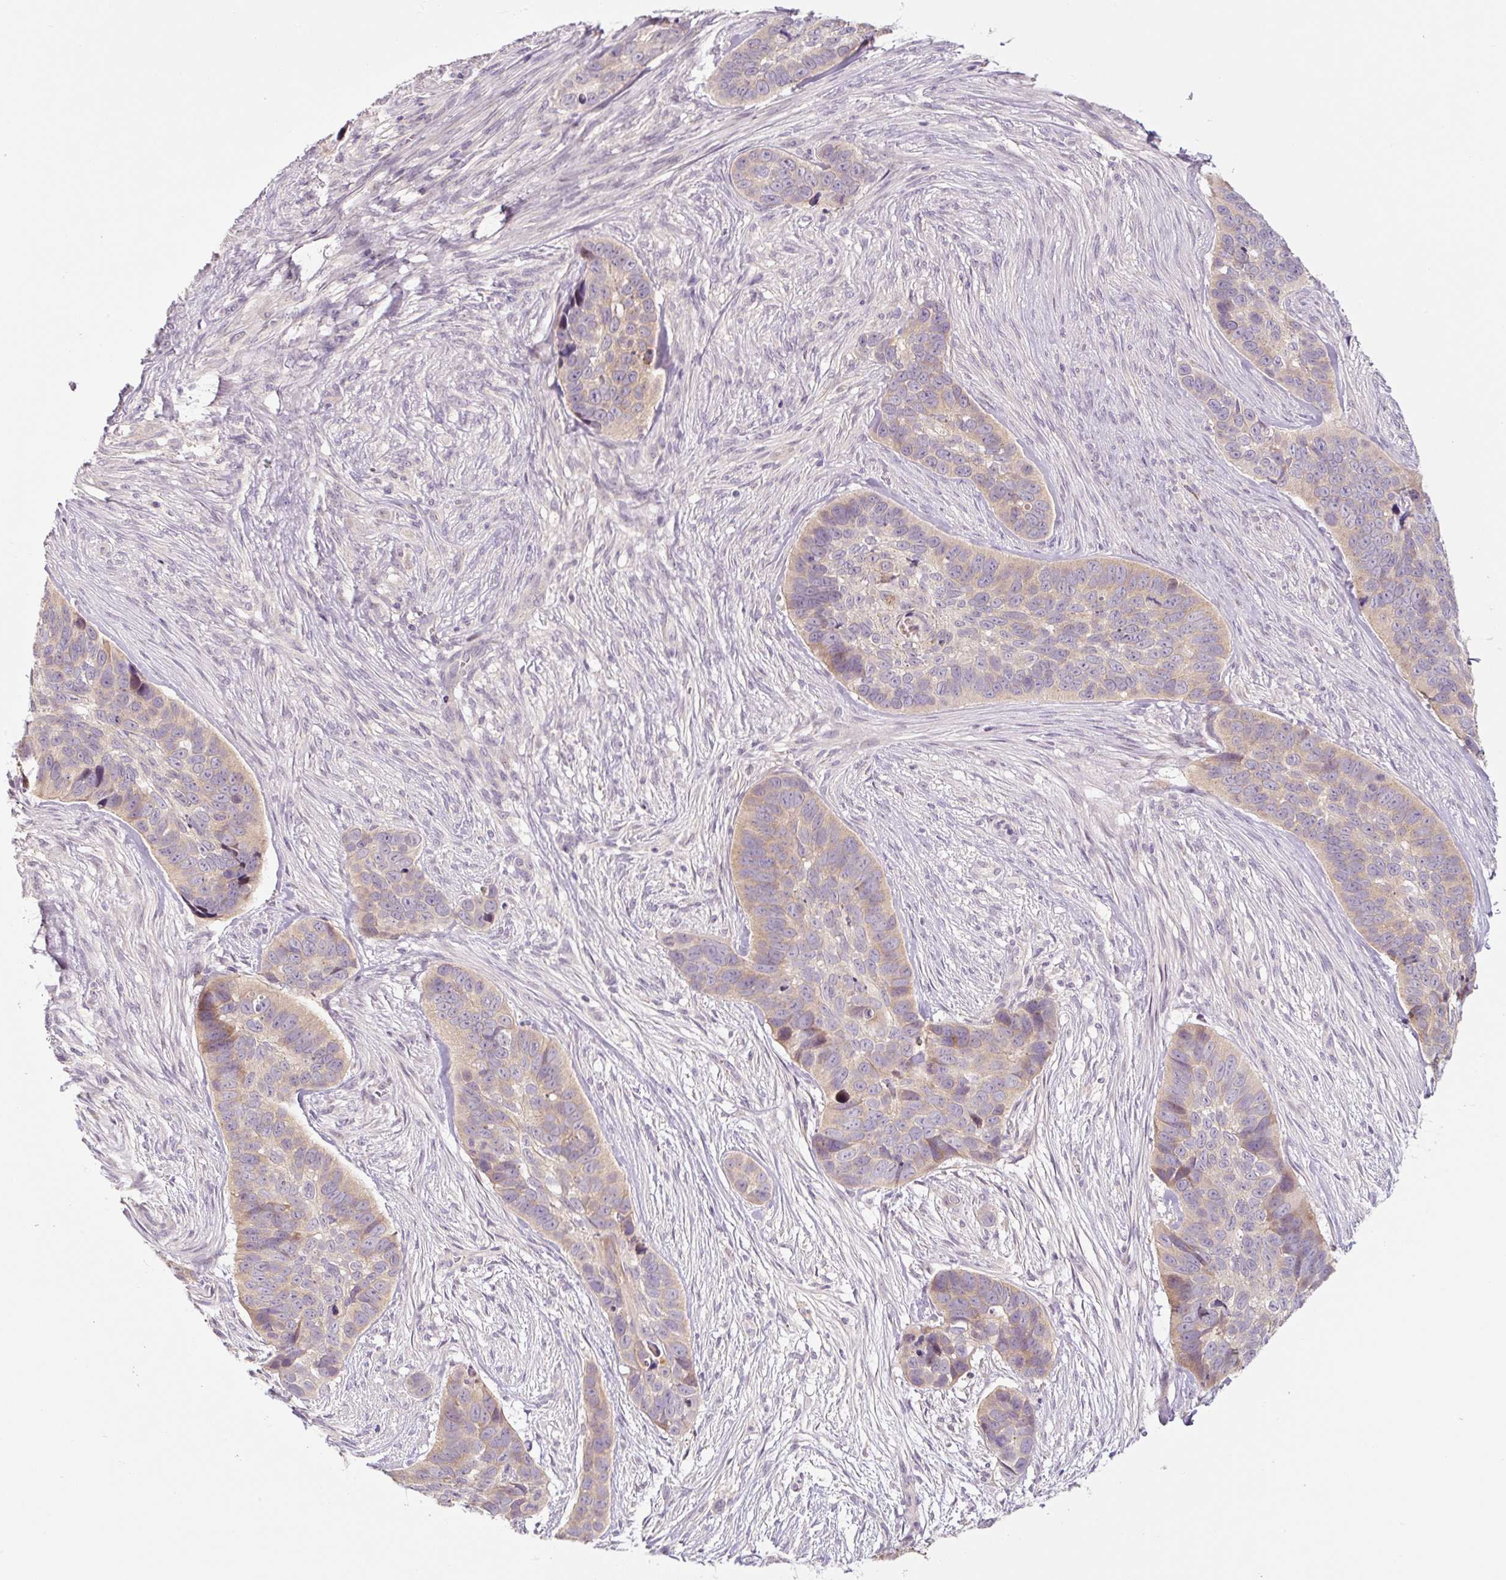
{"staining": {"intensity": "weak", "quantity": ">75%", "location": "cytoplasmic/membranous"}, "tissue": "skin cancer", "cell_type": "Tumor cells", "image_type": "cancer", "snomed": [{"axis": "morphology", "description": "Basal cell carcinoma"}, {"axis": "topography", "description": "Skin"}], "caption": "A photomicrograph of skin cancer stained for a protein demonstrates weak cytoplasmic/membranous brown staining in tumor cells. (DAB (3,3'-diaminobenzidine) IHC with brightfield microscopy, high magnification).", "gene": "PRKAA2", "patient": {"sex": "female", "age": 82}}